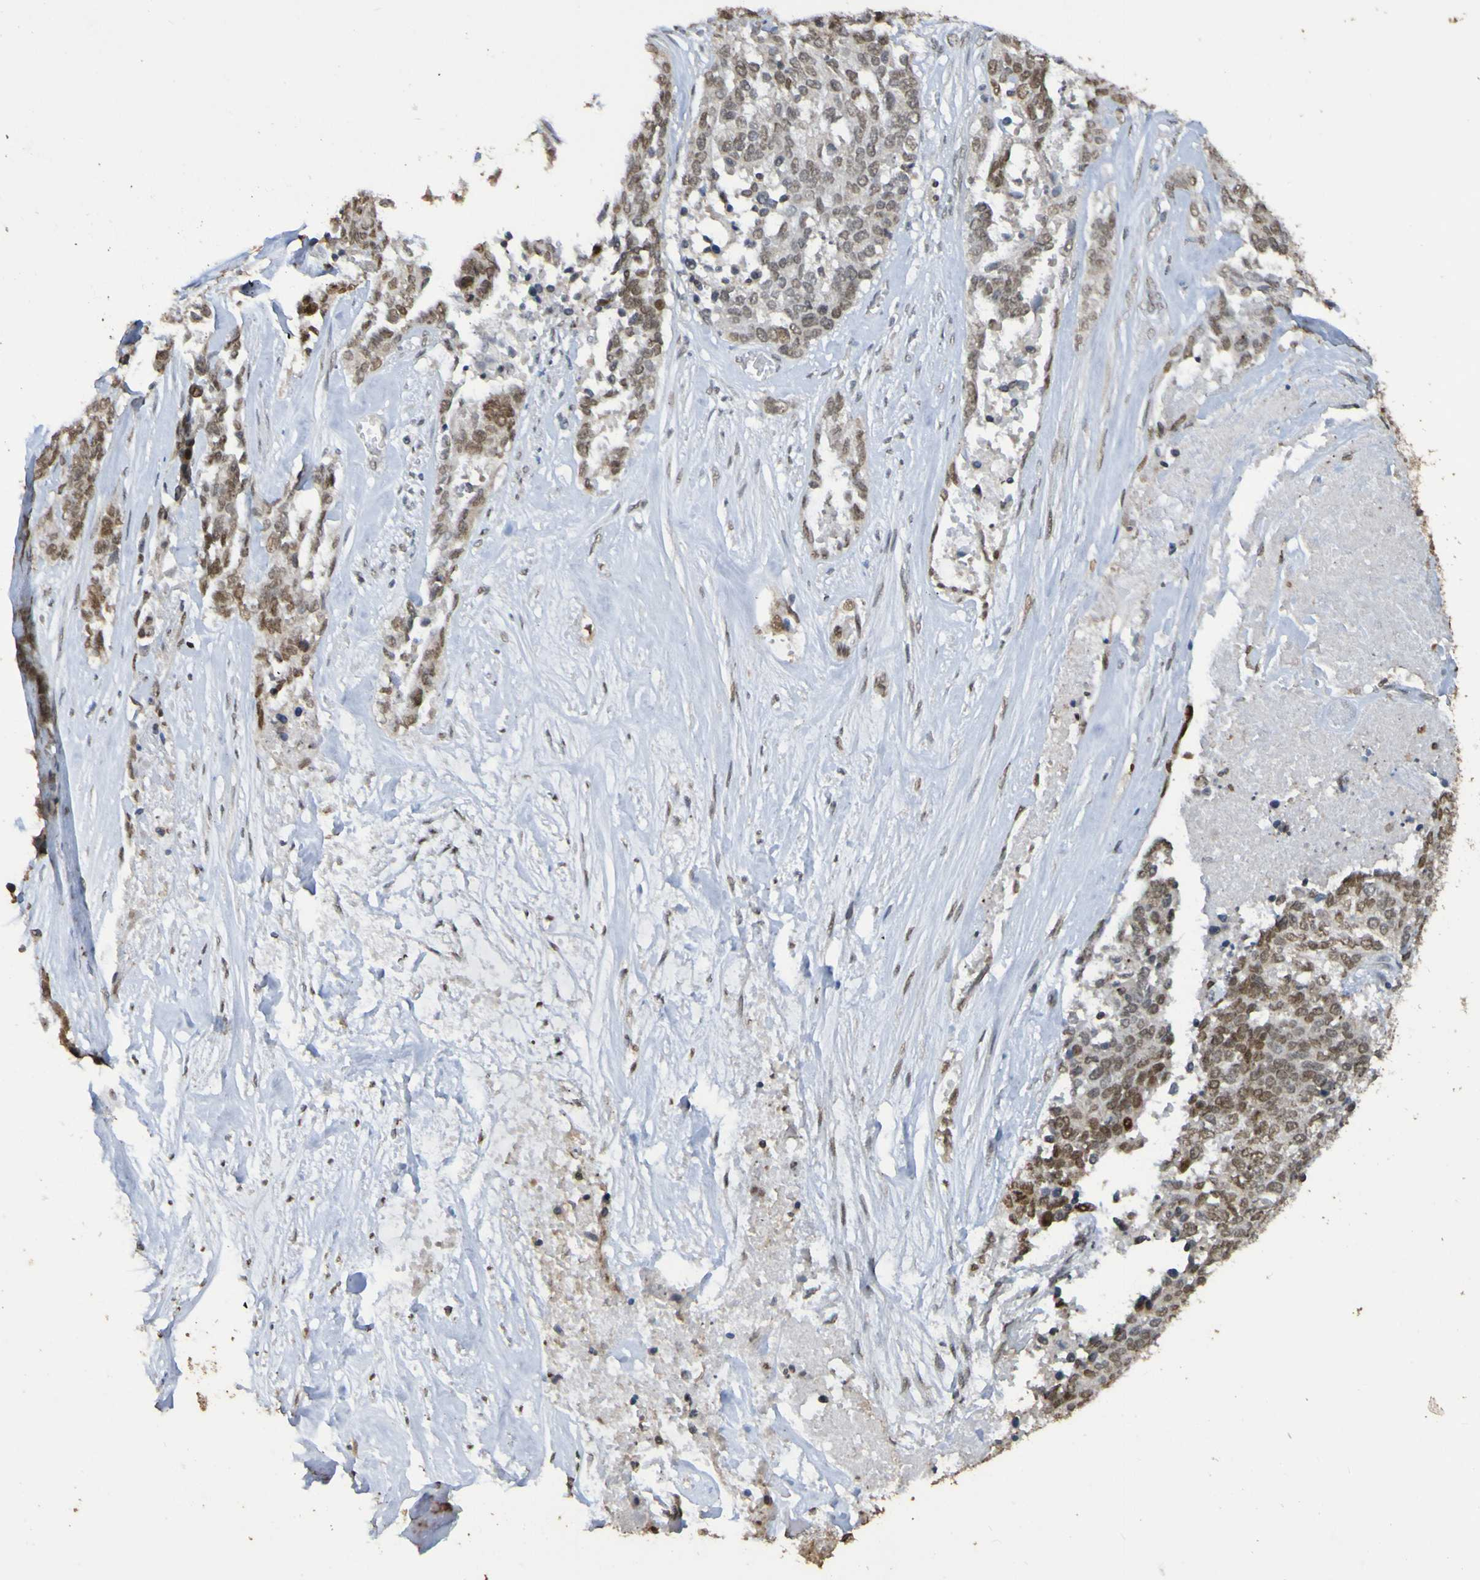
{"staining": {"intensity": "moderate", "quantity": ">75%", "location": "nuclear"}, "tissue": "ovarian cancer", "cell_type": "Tumor cells", "image_type": "cancer", "snomed": [{"axis": "morphology", "description": "Cystadenocarcinoma, serous, NOS"}, {"axis": "topography", "description": "Ovary"}], "caption": "A brown stain labels moderate nuclear positivity of a protein in human ovarian cancer tumor cells. Nuclei are stained in blue.", "gene": "ALKBH2", "patient": {"sex": "female", "age": 44}}